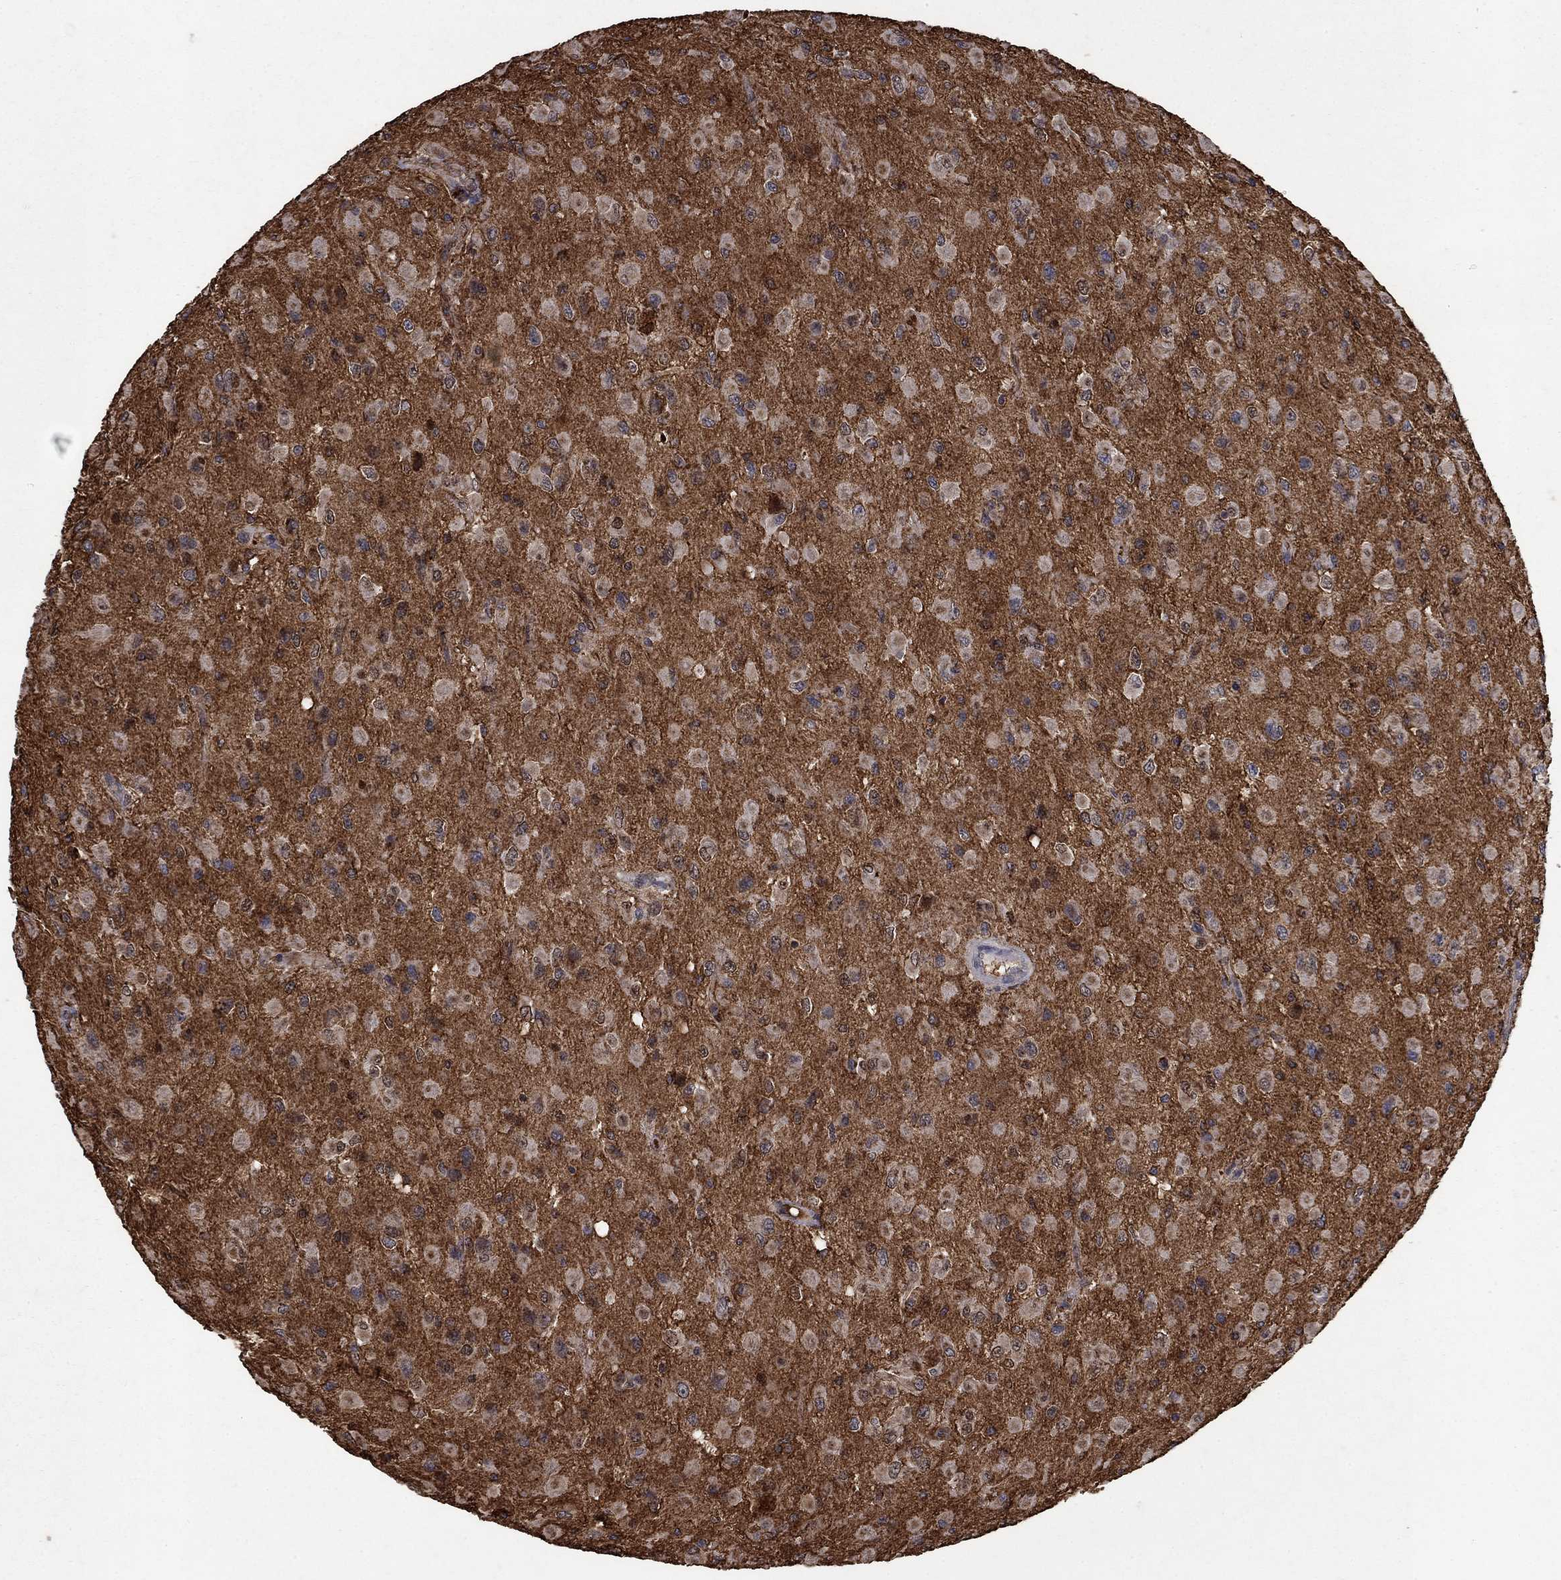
{"staining": {"intensity": "strong", "quantity": "<25%", "location": "cytoplasmic/membranous"}, "tissue": "glioma", "cell_type": "Tumor cells", "image_type": "cancer", "snomed": [{"axis": "morphology", "description": "Glioma, malignant, High grade"}, {"axis": "topography", "description": "Cerebral cortex"}], "caption": "Immunohistochemistry (DAB) staining of human malignant high-grade glioma displays strong cytoplasmic/membranous protein expression in approximately <25% of tumor cells. (DAB (3,3'-diaminobenzidine) IHC with brightfield microscopy, high magnification).", "gene": "CD24", "patient": {"sex": "male", "age": 35}}